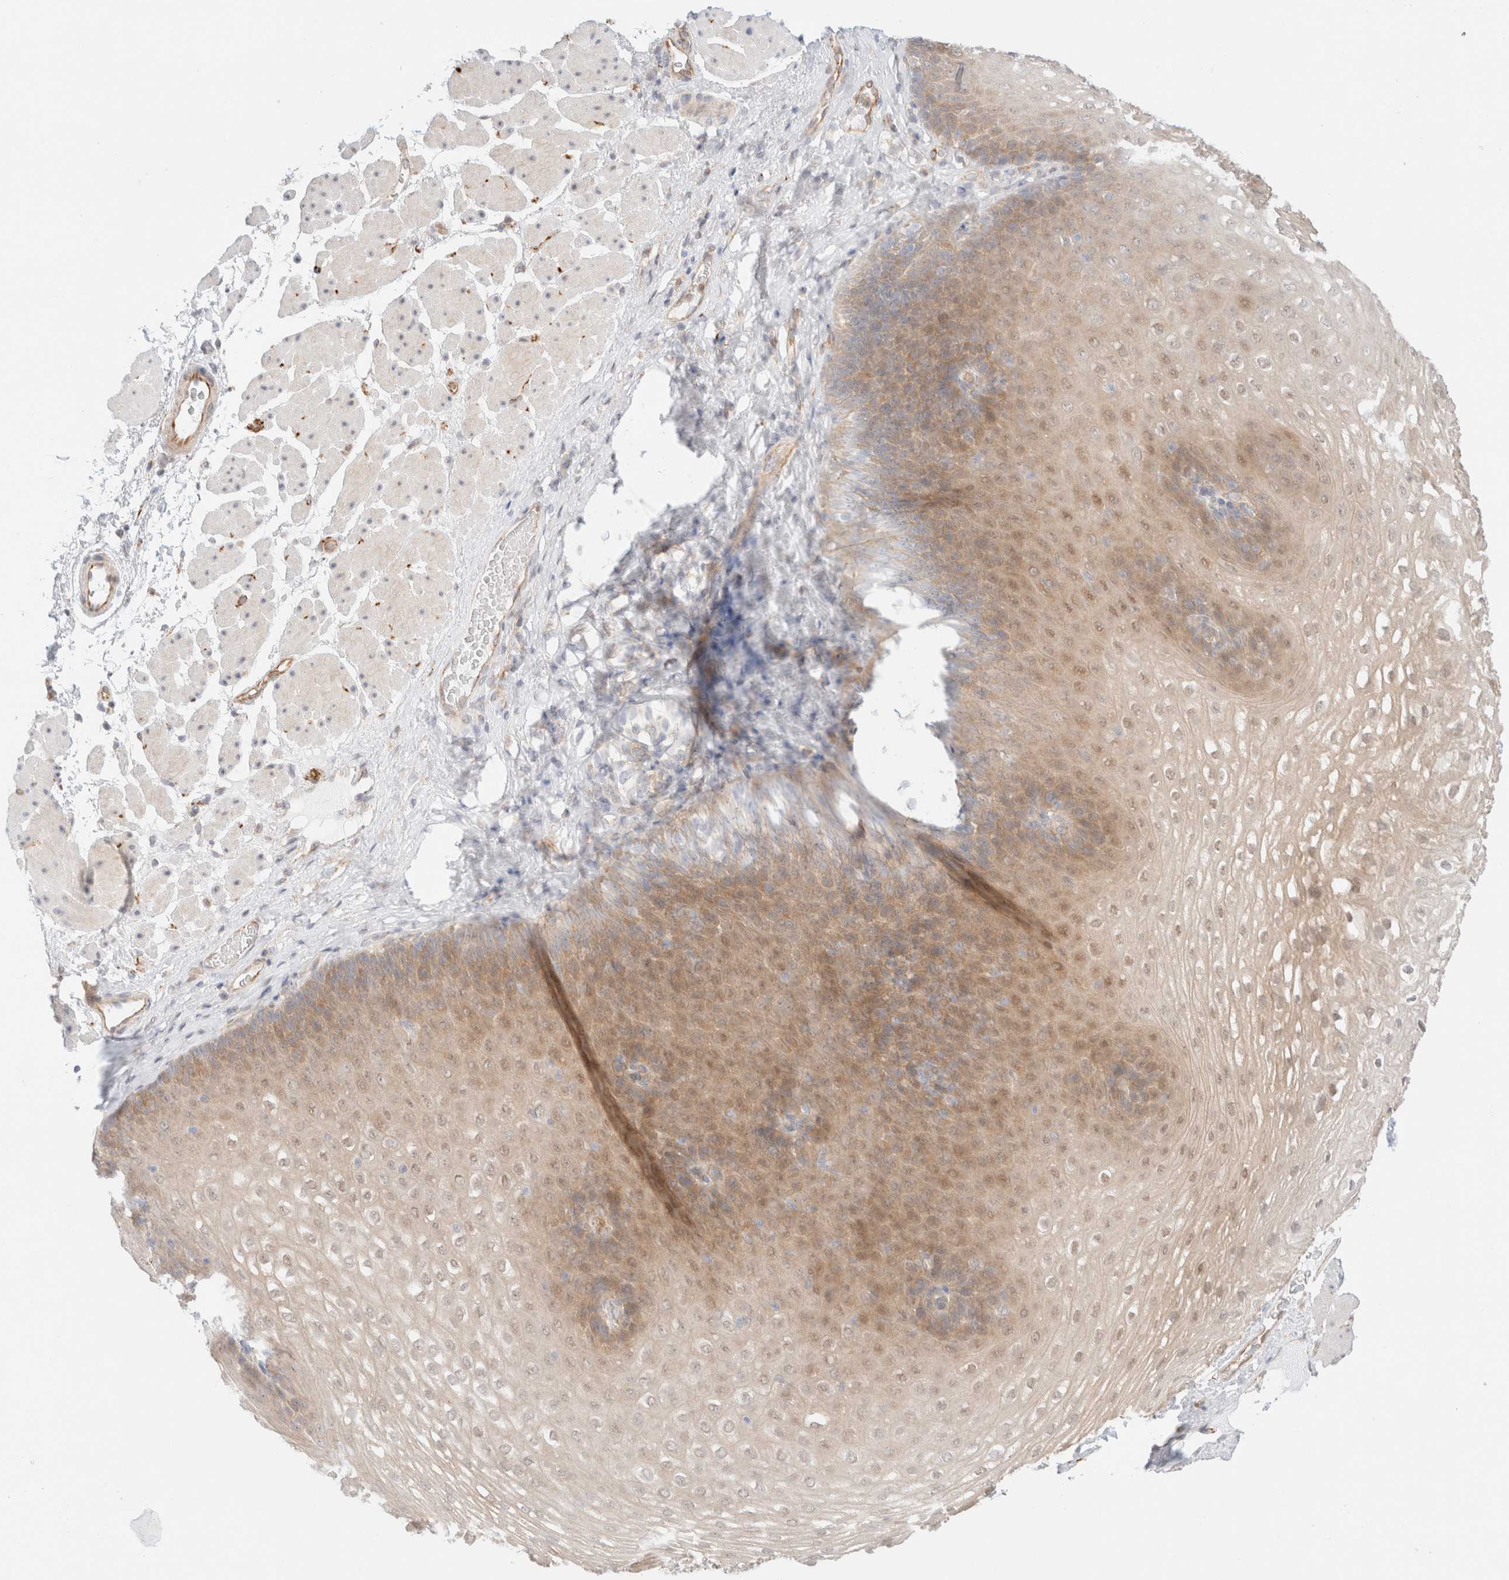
{"staining": {"intensity": "moderate", "quantity": "25%-75%", "location": "cytoplasmic/membranous,nuclear"}, "tissue": "esophagus", "cell_type": "Squamous epithelial cells", "image_type": "normal", "snomed": [{"axis": "morphology", "description": "Normal tissue, NOS"}, {"axis": "topography", "description": "Esophagus"}], "caption": "Immunohistochemical staining of unremarkable human esophagus displays 25%-75% levels of moderate cytoplasmic/membranous,nuclear protein expression in about 25%-75% of squamous epithelial cells. (DAB (3,3'-diaminobenzidine) IHC with brightfield microscopy, high magnification).", "gene": "UNC13B", "patient": {"sex": "female", "age": 66}}